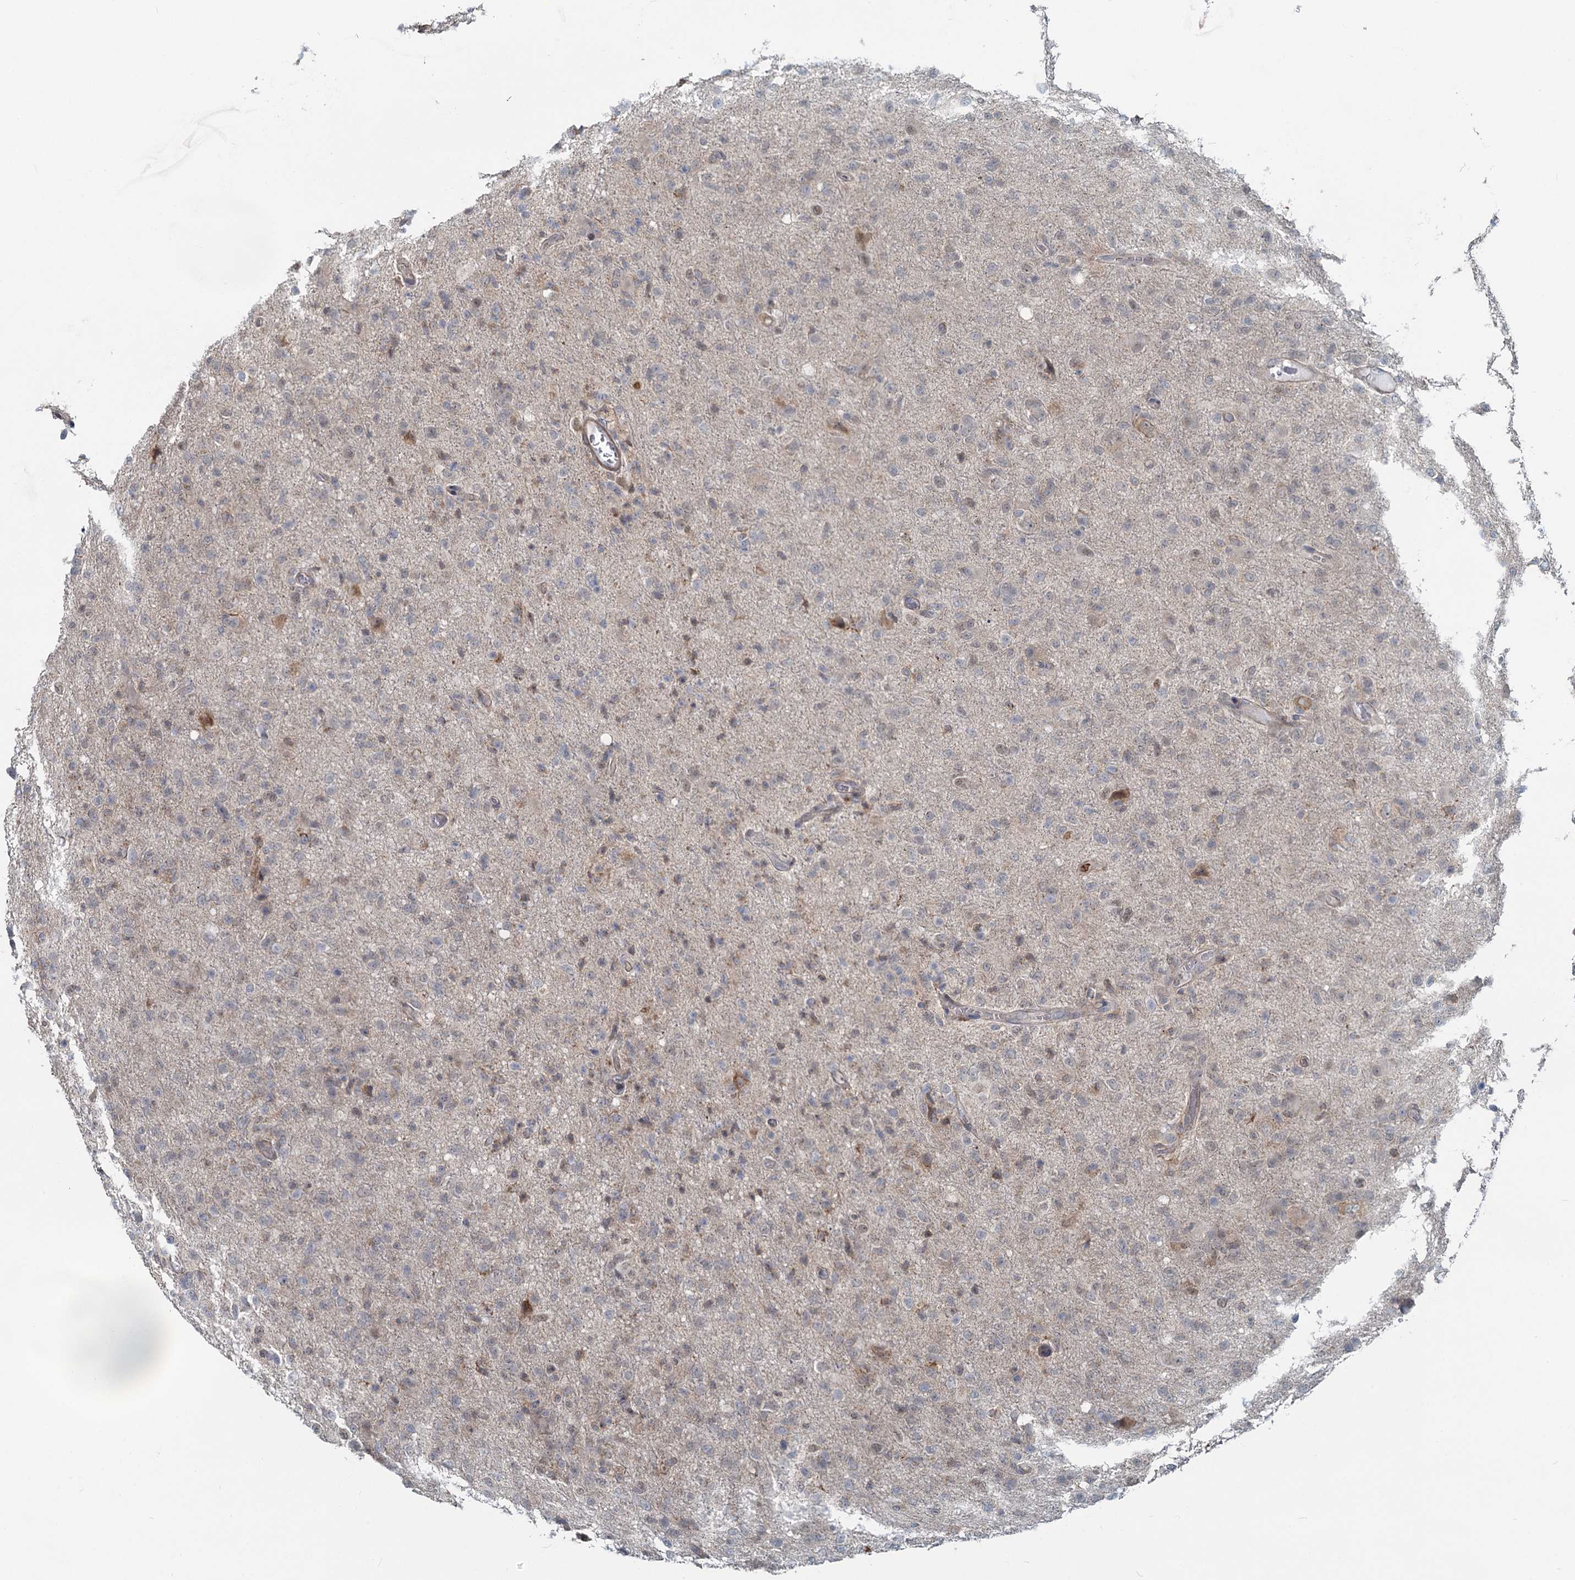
{"staining": {"intensity": "negative", "quantity": "none", "location": "none"}, "tissue": "glioma", "cell_type": "Tumor cells", "image_type": "cancer", "snomed": [{"axis": "morphology", "description": "Glioma, malignant, High grade"}, {"axis": "topography", "description": "Brain"}], "caption": "The photomicrograph exhibits no staining of tumor cells in glioma.", "gene": "ADCY2", "patient": {"sex": "female", "age": 57}}